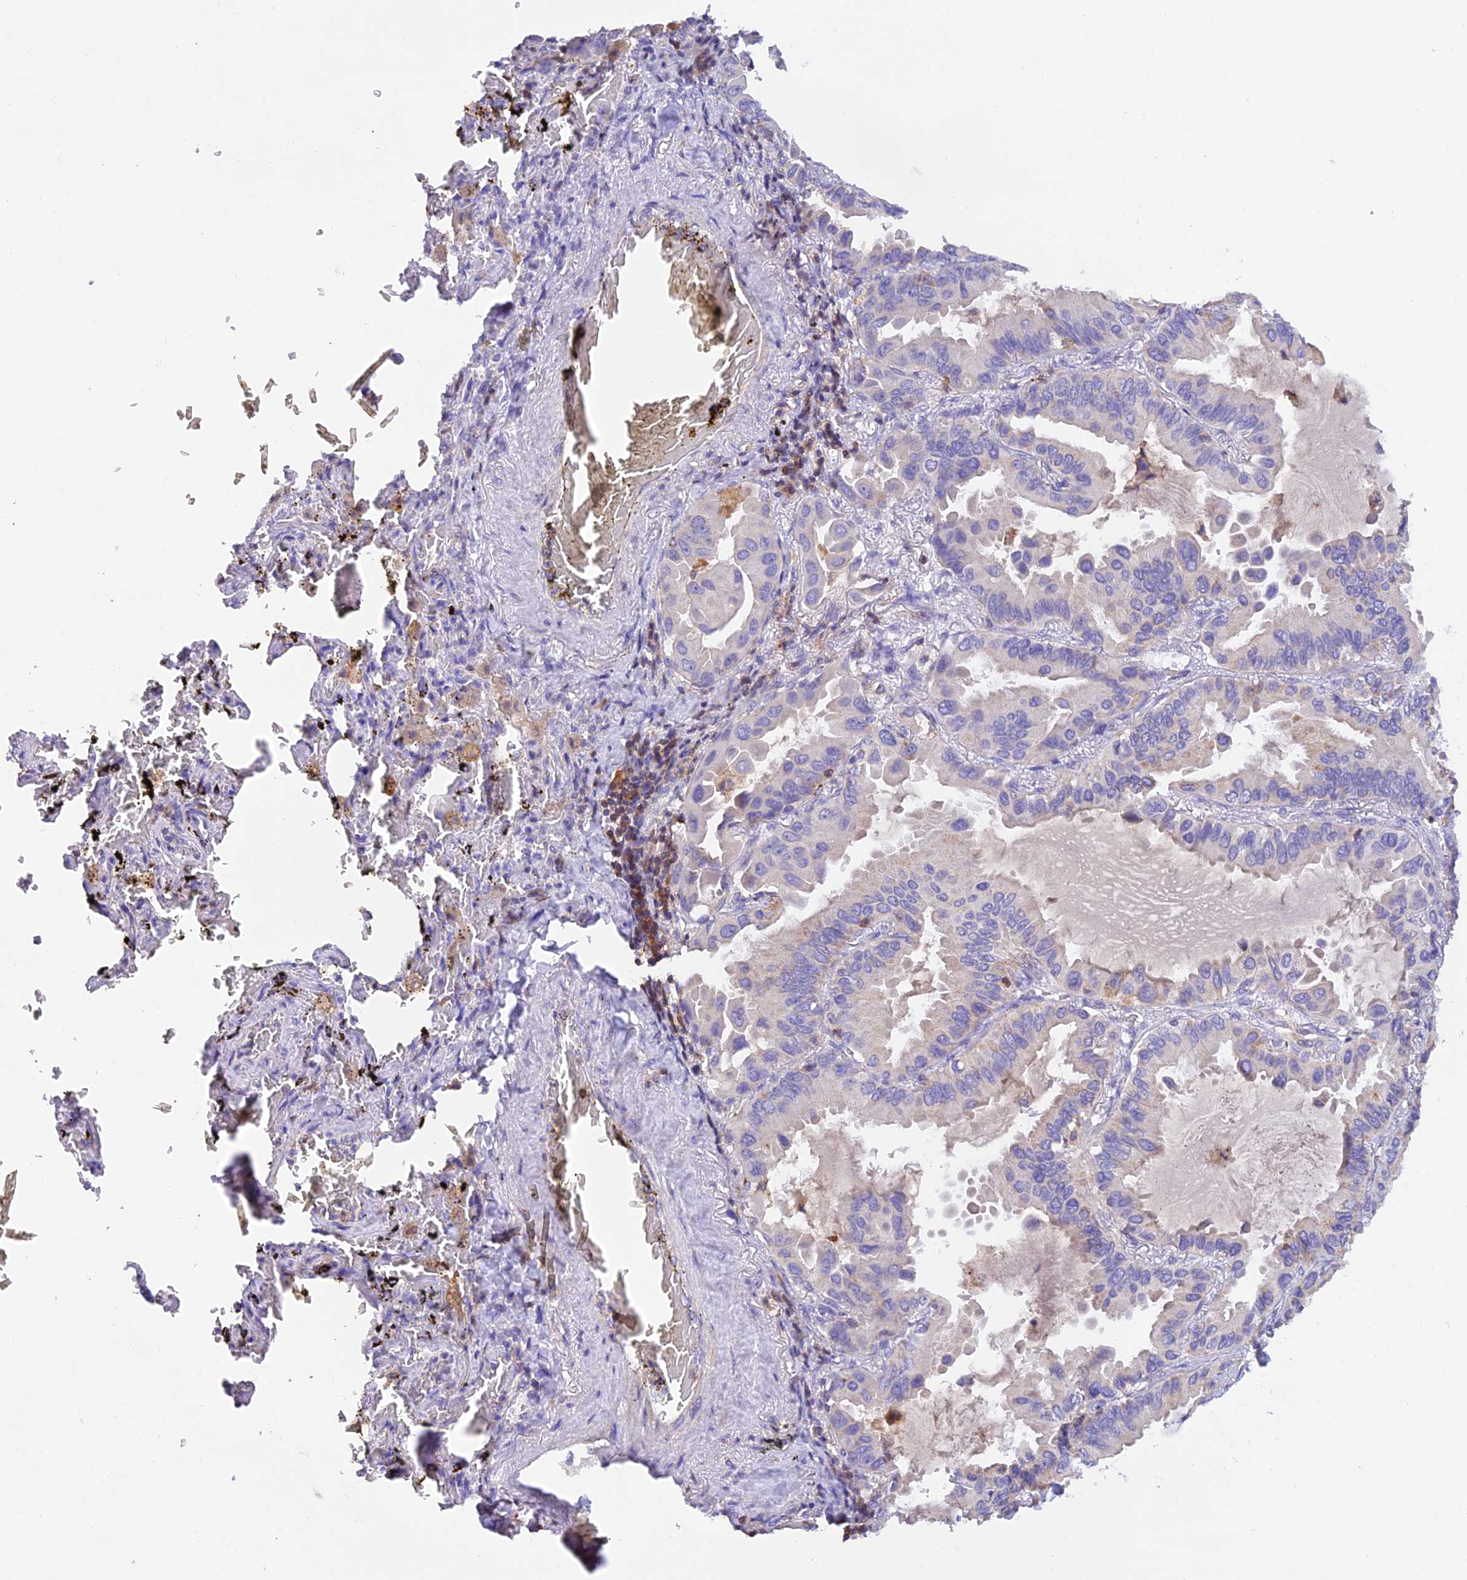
{"staining": {"intensity": "negative", "quantity": "none", "location": "none"}, "tissue": "lung cancer", "cell_type": "Tumor cells", "image_type": "cancer", "snomed": [{"axis": "morphology", "description": "Adenocarcinoma, NOS"}, {"axis": "topography", "description": "Lung"}], "caption": "Lung adenocarcinoma was stained to show a protein in brown. There is no significant staining in tumor cells.", "gene": "LPXN", "patient": {"sex": "male", "age": 64}}